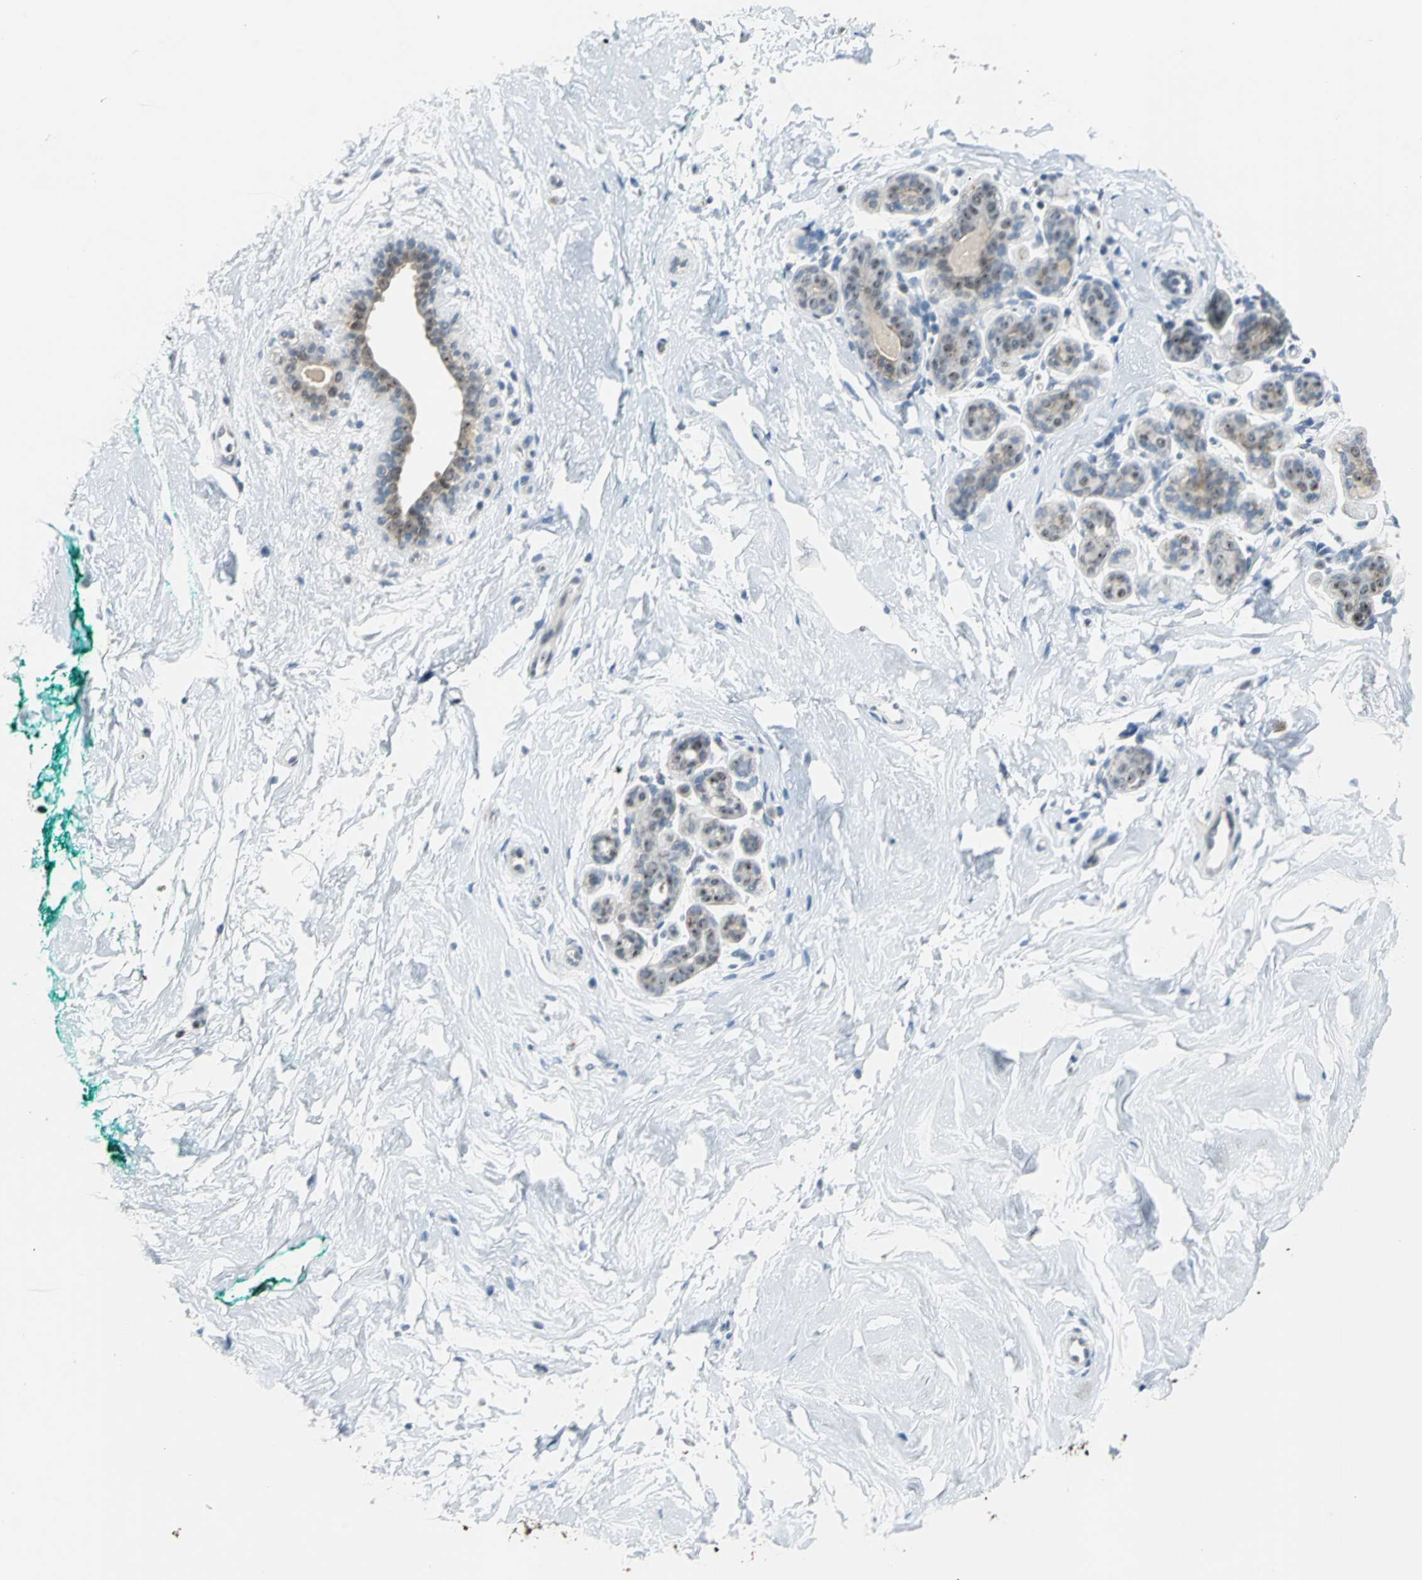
{"staining": {"intensity": "negative", "quantity": "none", "location": "none"}, "tissue": "breast", "cell_type": "Adipocytes", "image_type": "normal", "snomed": [{"axis": "morphology", "description": "Normal tissue, NOS"}, {"axis": "topography", "description": "Breast"}], "caption": "Micrograph shows no significant protein staining in adipocytes of benign breast. Nuclei are stained in blue.", "gene": "GLI3", "patient": {"sex": "female", "age": 52}}